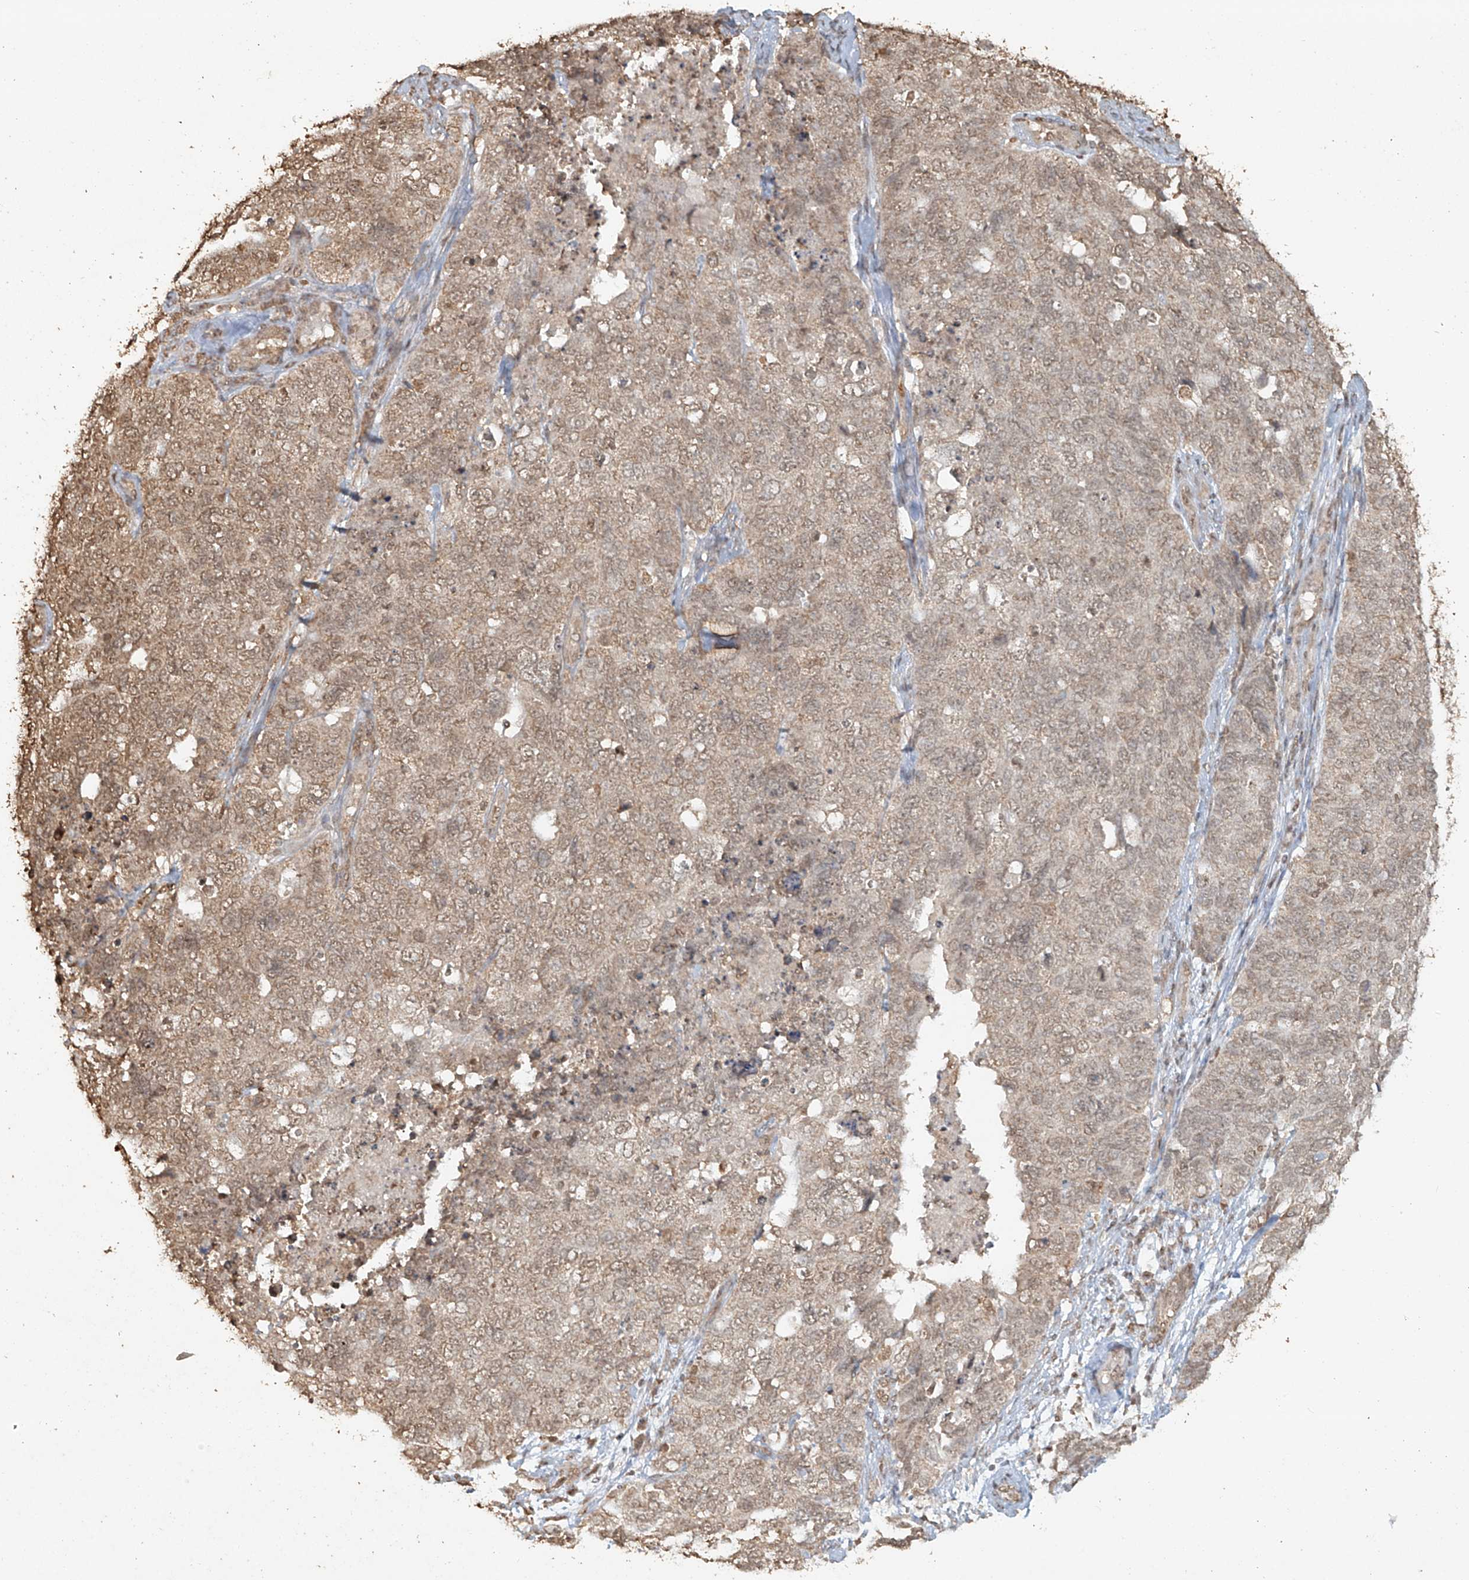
{"staining": {"intensity": "weak", "quantity": ">75%", "location": "cytoplasmic/membranous,nuclear"}, "tissue": "cervical cancer", "cell_type": "Tumor cells", "image_type": "cancer", "snomed": [{"axis": "morphology", "description": "Squamous cell carcinoma, NOS"}, {"axis": "topography", "description": "Cervix"}], "caption": "This histopathology image displays IHC staining of human squamous cell carcinoma (cervical), with low weak cytoplasmic/membranous and nuclear expression in about >75% of tumor cells.", "gene": "TIGAR", "patient": {"sex": "female", "age": 63}}